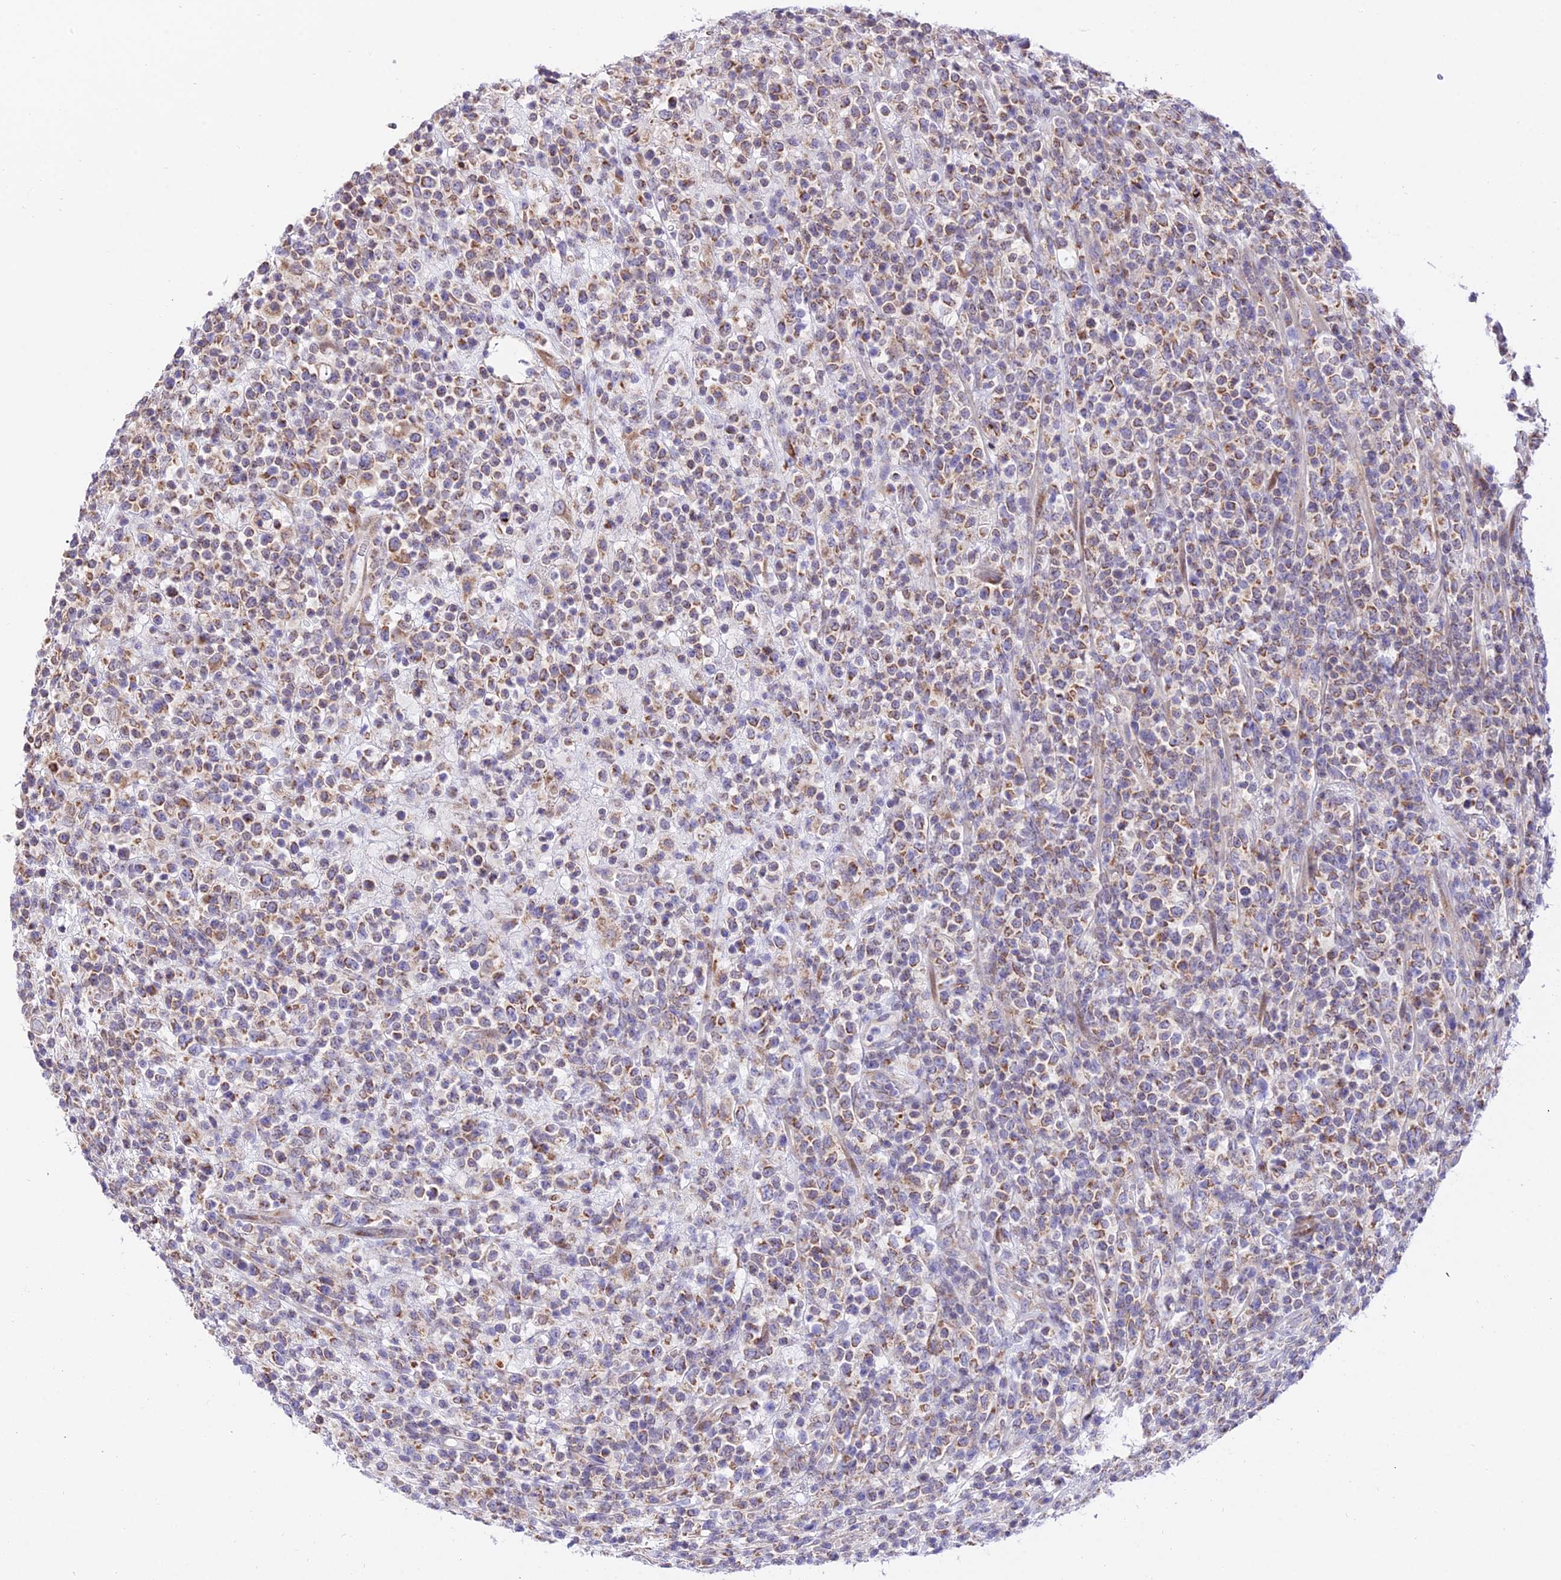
{"staining": {"intensity": "weak", "quantity": "25%-75%", "location": "cytoplasmic/membranous"}, "tissue": "lymphoma", "cell_type": "Tumor cells", "image_type": "cancer", "snomed": [{"axis": "morphology", "description": "Malignant lymphoma, non-Hodgkin's type, High grade"}, {"axis": "topography", "description": "Colon"}], "caption": "A micrograph of human high-grade malignant lymphoma, non-Hodgkin's type stained for a protein displays weak cytoplasmic/membranous brown staining in tumor cells. Ihc stains the protein of interest in brown and the nuclei are stained blue.", "gene": "ATP5PB", "patient": {"sex": "female", "age": 53}}